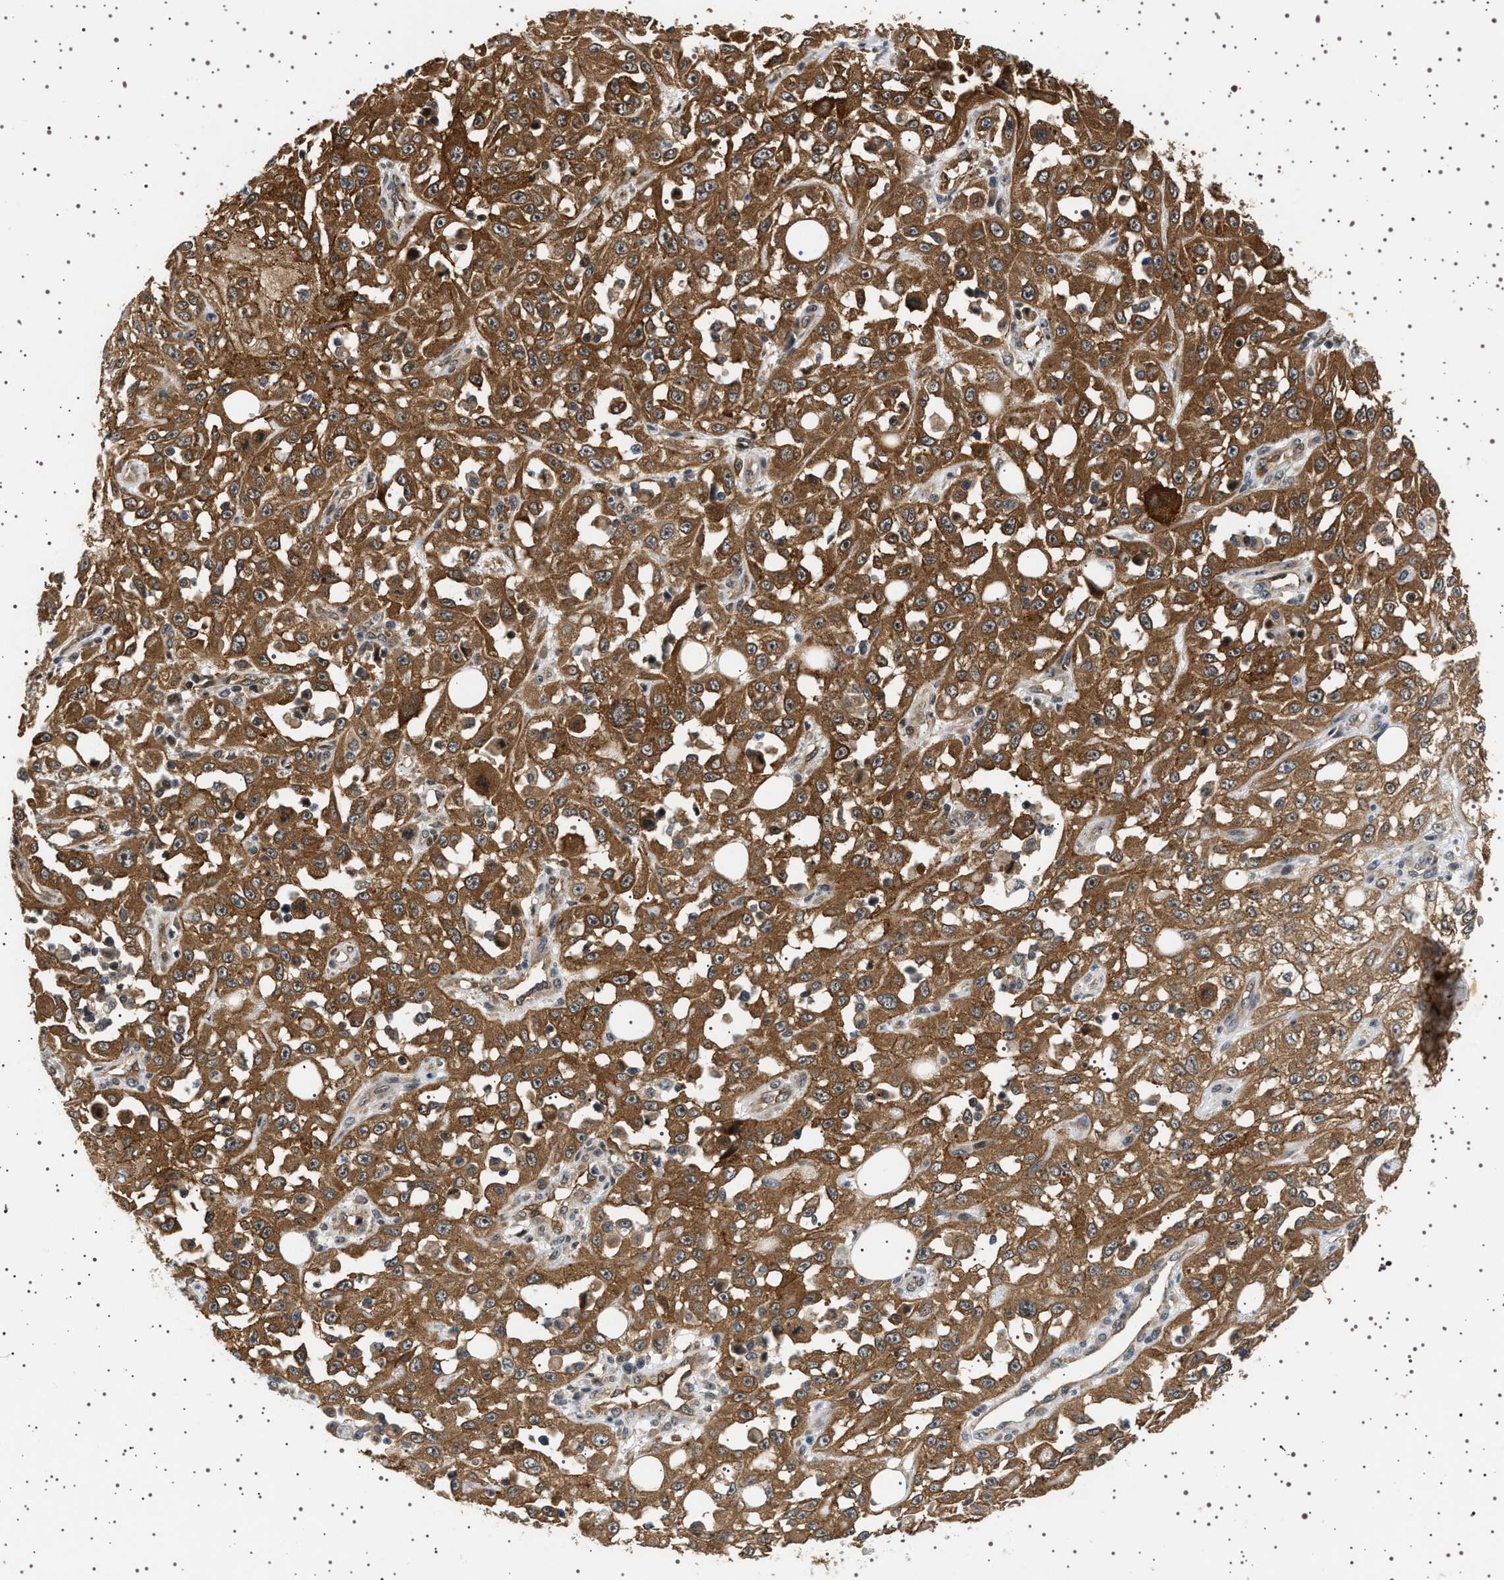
{"staining": {"intensity": "strong", "quantity": ">75%", "location": "cytoplasmic/membranous"}, "tissue": "skin cancer", "cell_type": "Tumor cells", "image_type": "cancer", "snomed": [{"axis": "morphology", "description": "Squamous cell carcinoma, NOS"}, {"axis": "morphology", "description": "Squamous cell carcinoma, metastatic, NOS"}, {"axis": "topography", "description": "Skin"}, {"axis": "topography", "description": "Lymph node"}], "caption": "Skin squamous cell carcinoma tissue exhibits strong cytoplasmic/membranous staining in about >75% of tumor cells", "gene": "BAG3", "patient": {"sex": "male", "age": 75}}